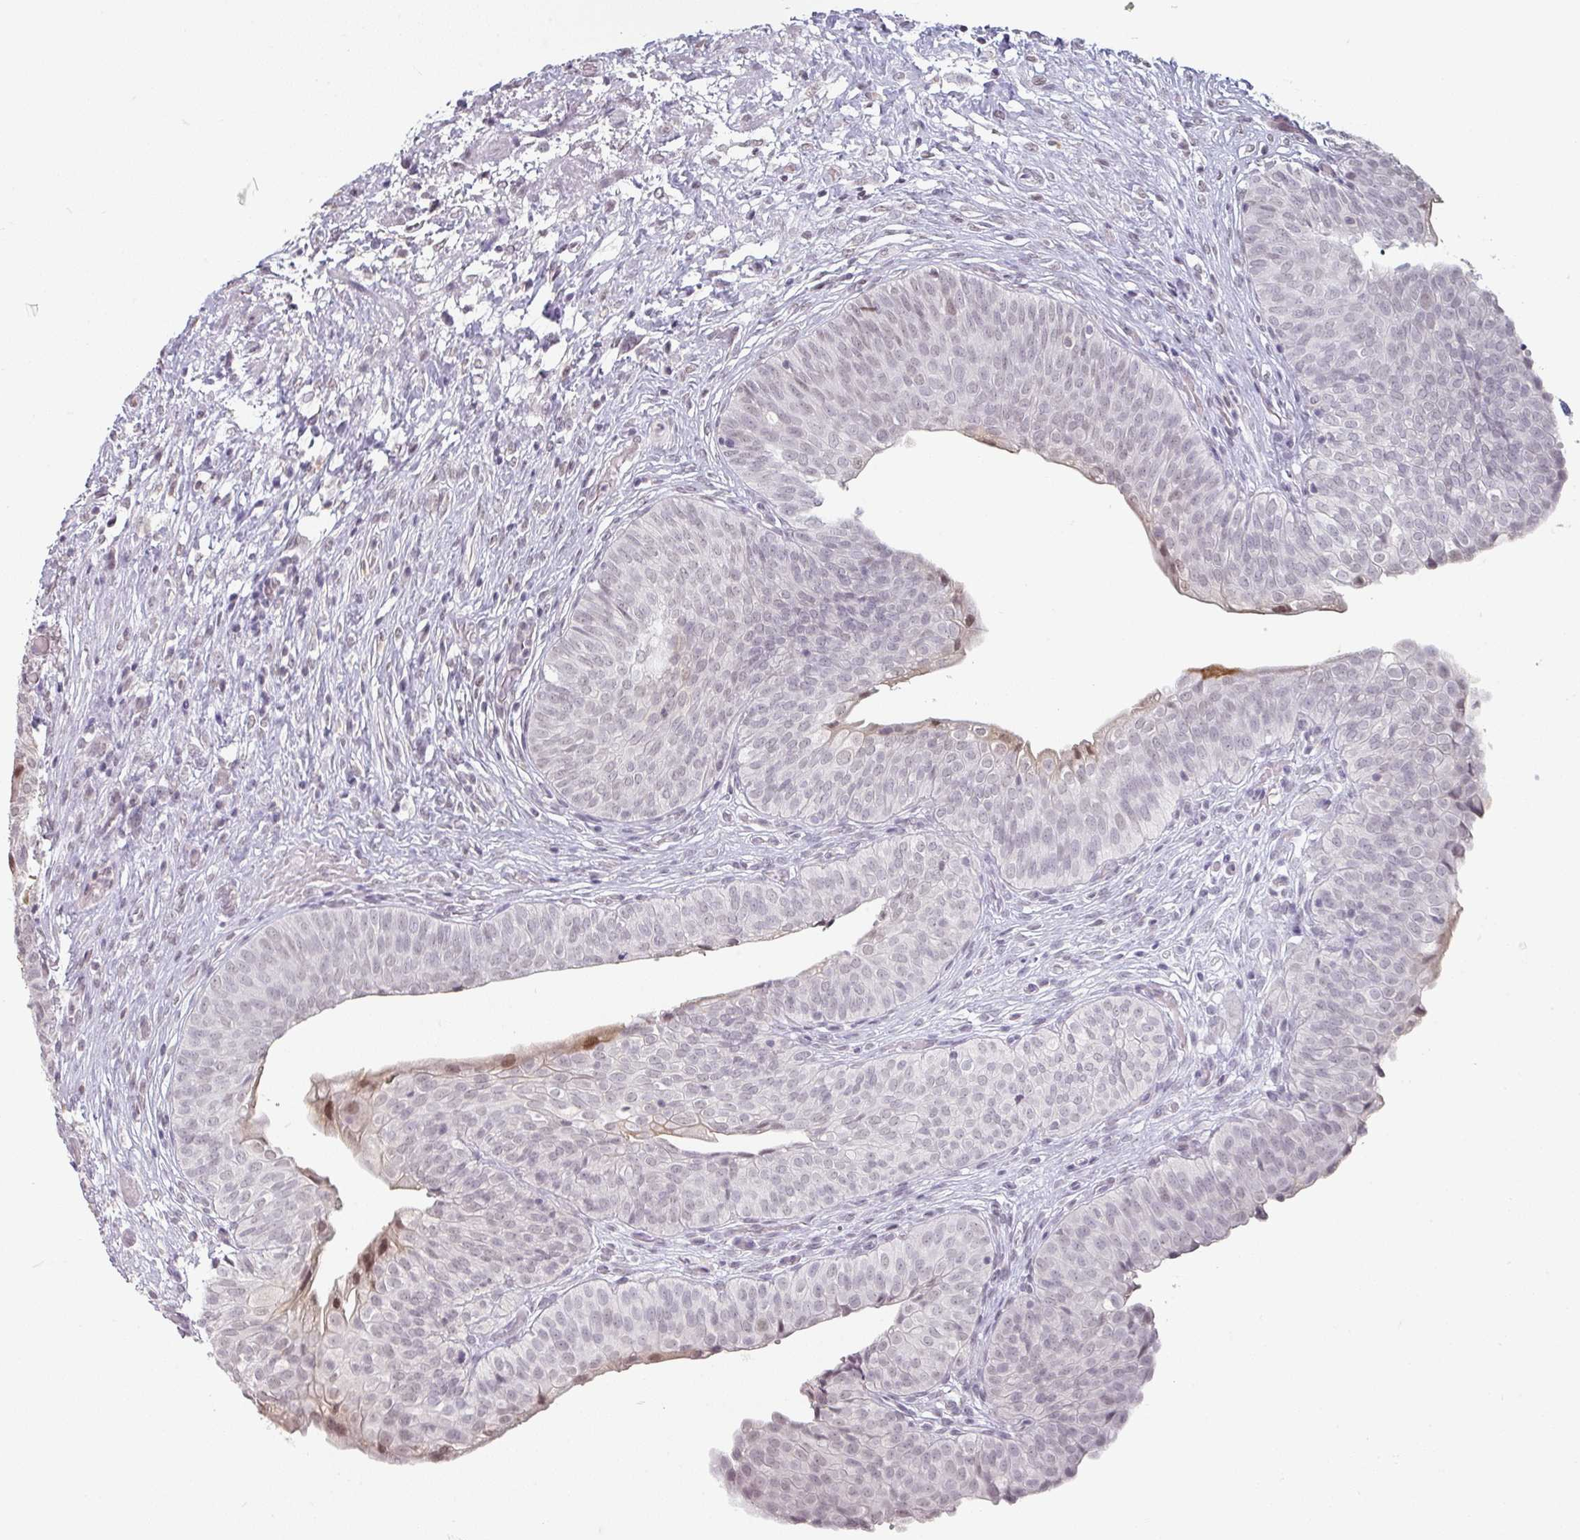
{"staining": {"intensity": "negative", "quantity": "none", "location": "none"}, "tissue": "urinary bladder", "cell_type": "Urothelial cells", "image_type": "normal", "snomed": [{"axis": "morphology", "description": "Normal tissue, NOS"}, {"axis": "topography", "description": "Urinary bladder"}], "caption": "An image of urinary bladder stained for a protein reveals no brown staining in urothelial cells.", "gene": "SPRR1A", "patient": {"sex": "male", "age": 55}}